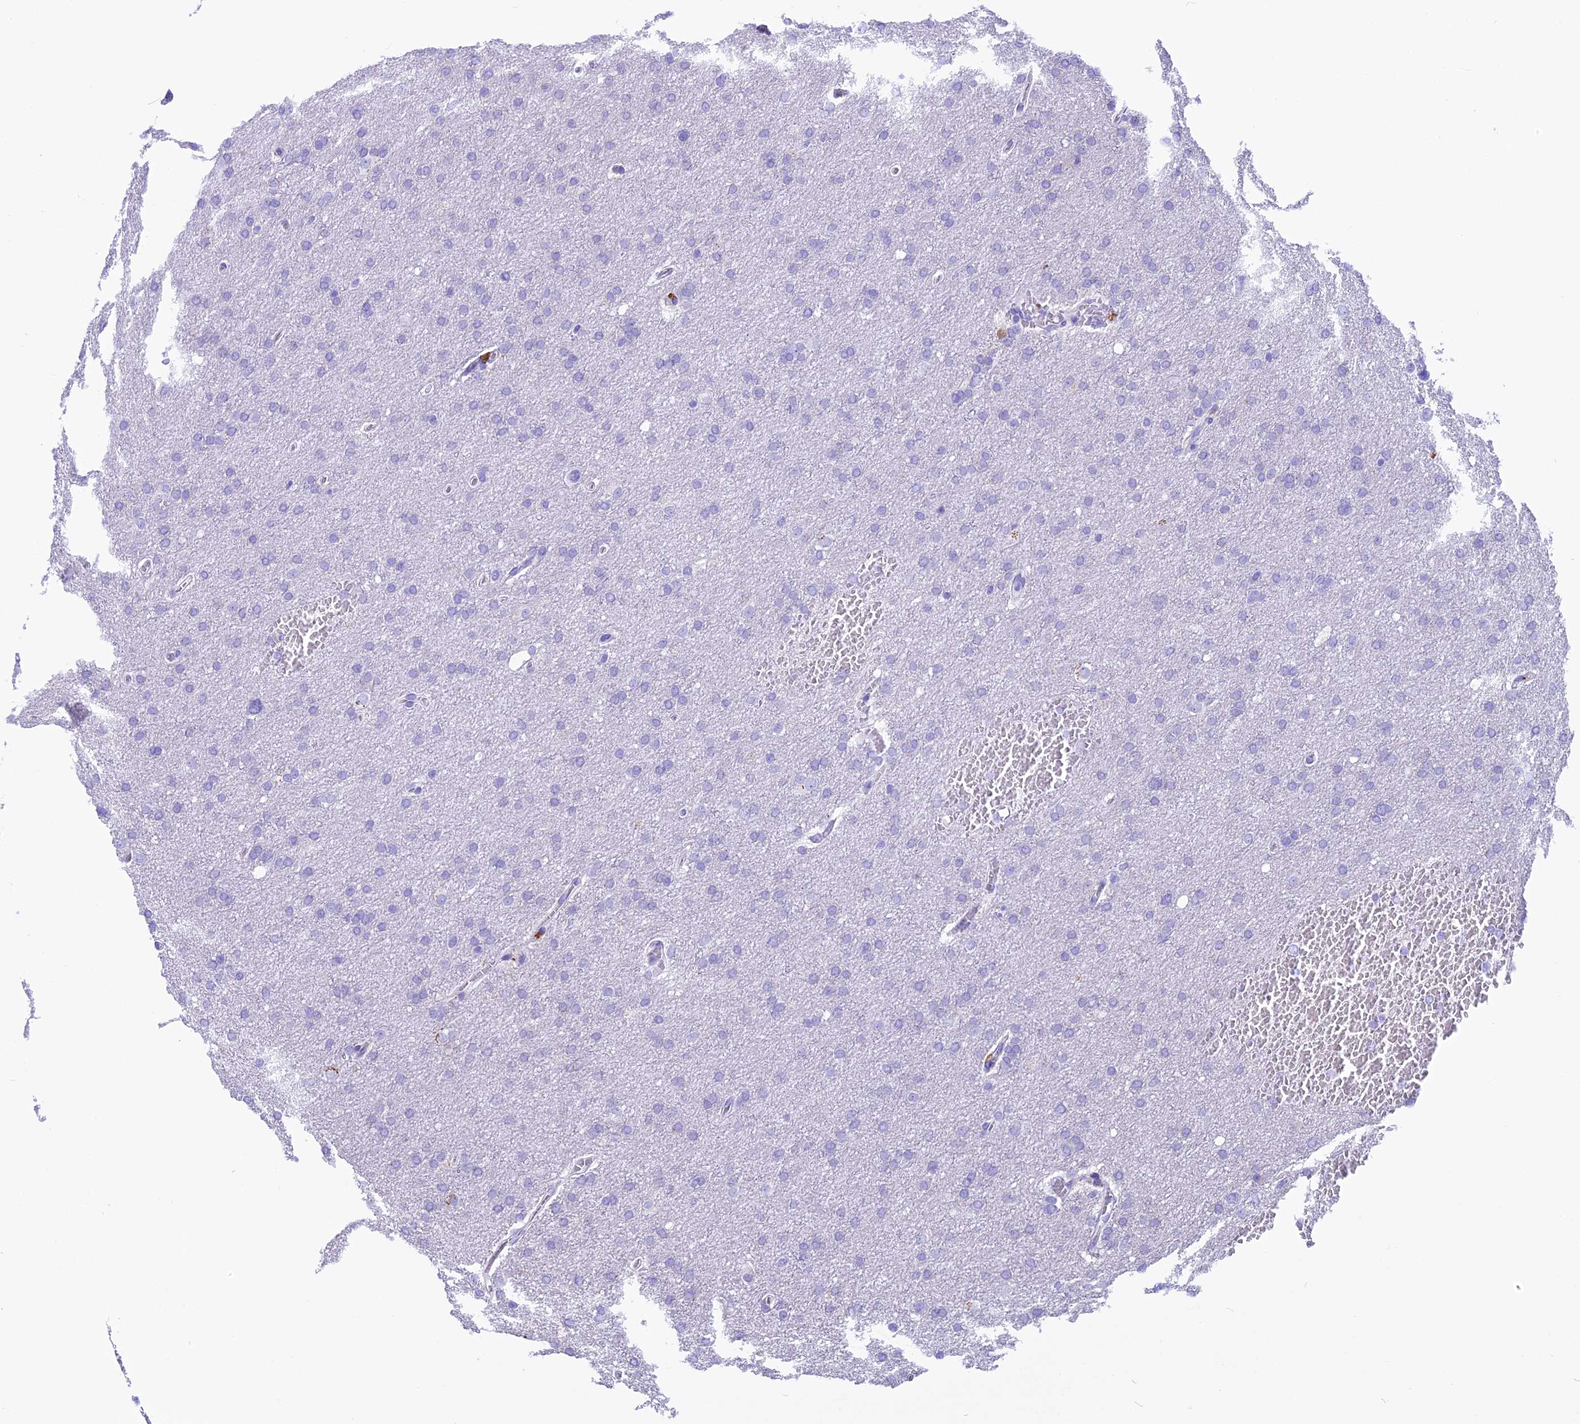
{"staining": {"intensity": "negative", "quantity": "none", "location": "none"}, "tissue": "glioma", "cell_type": "Tumor cells", "image_type": "cancer", "snomed": [{"axis": "morphology", "description": "Glioma, malignant, High grade"}, {"axis": "topography", "description": "Cerebral cortex"}], "caption": "High magnification brightfield microscopy of glioma stained with DAB (brown) and counterstained with hematoxylin (blue): tumor cells show no significant positivity. The staining is performed using DAB brown chromogen with nuclei counter-stained in using hematoxylin.", "gene": "THRSP", "patient": {"sex": "female", "age": 36}}